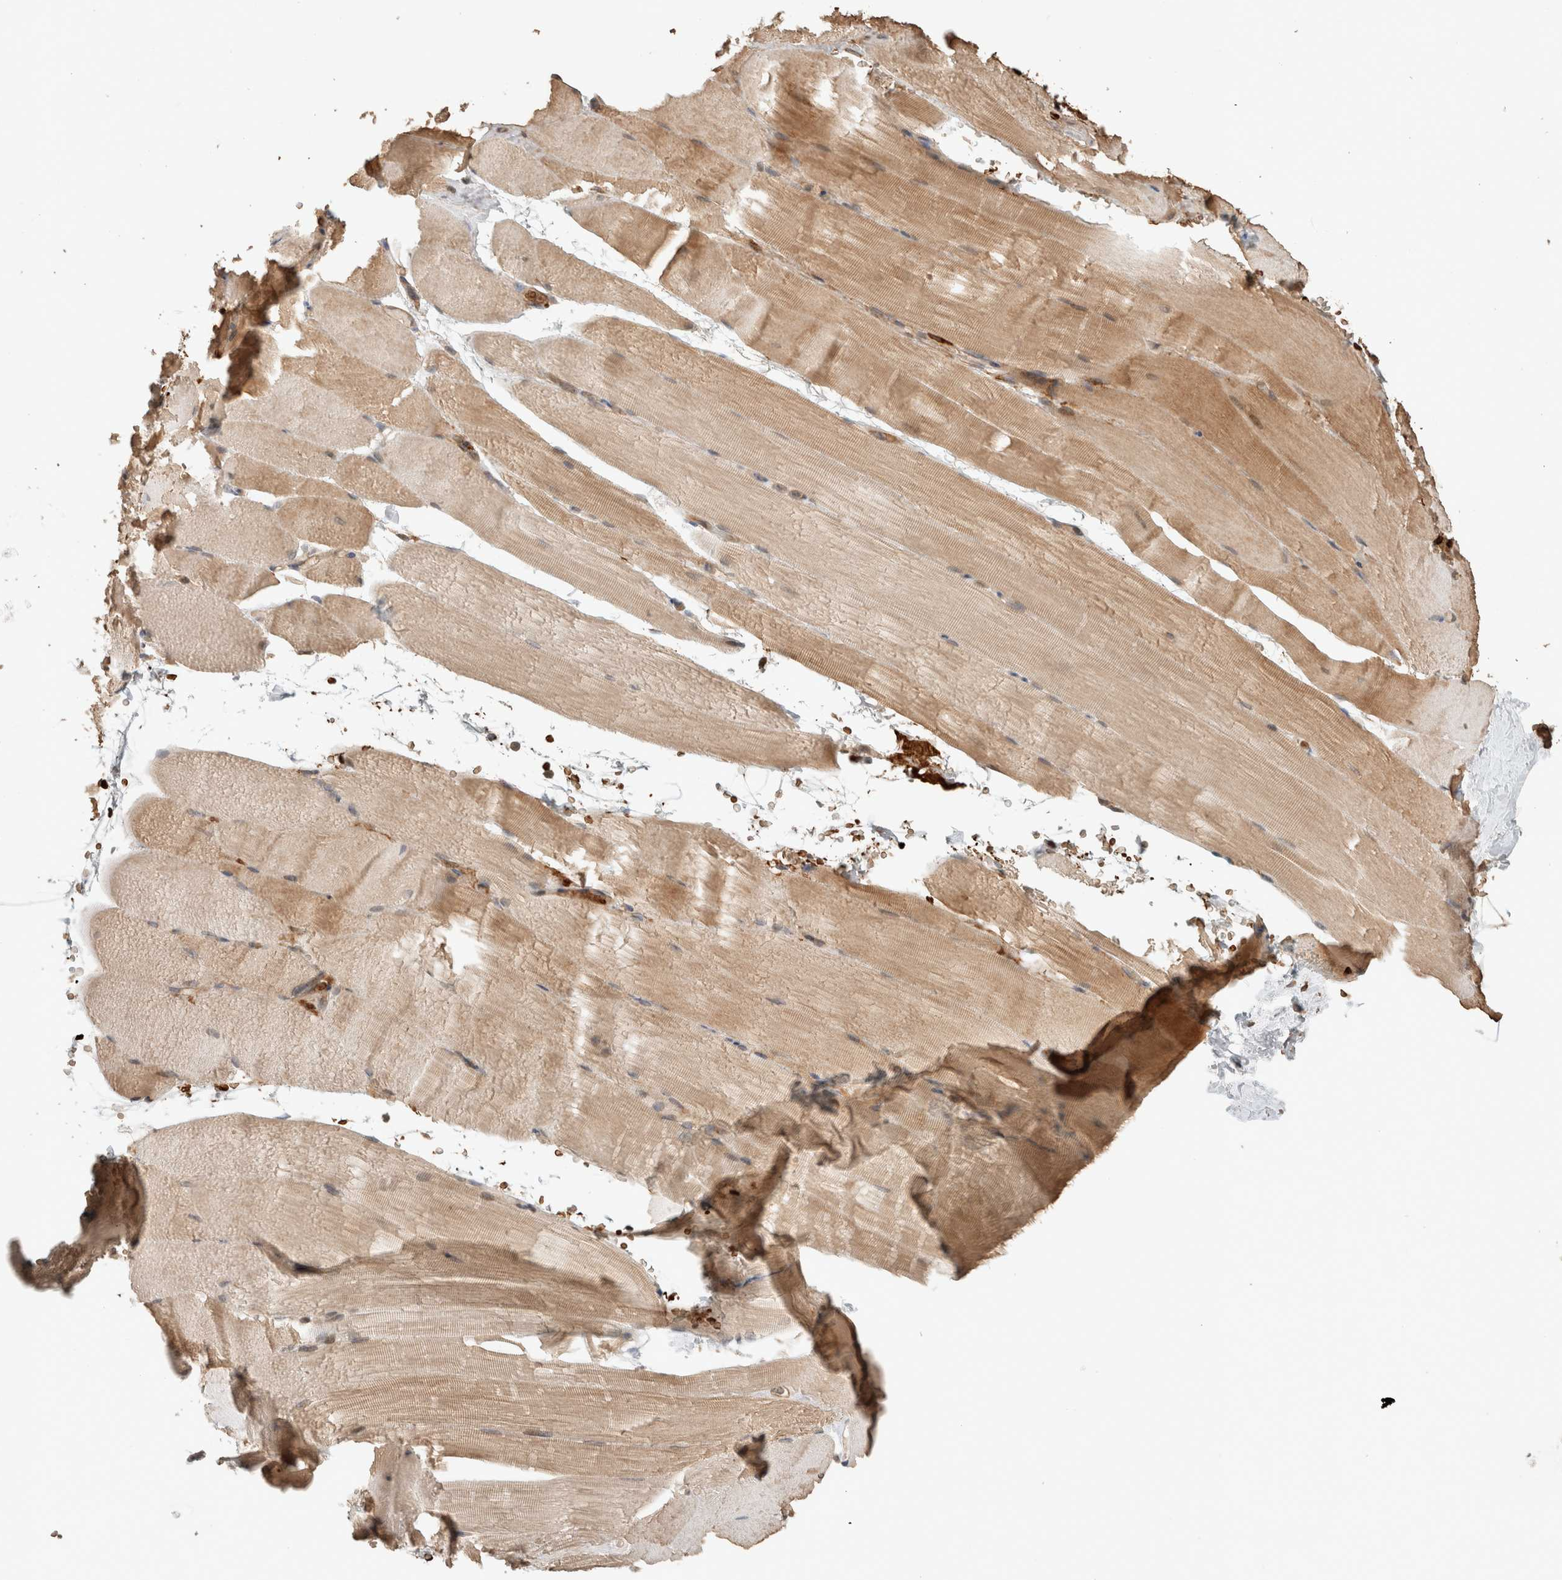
{"staining": {"intensity": "moderate", "quantity": ">75%", "location": "cytoplasmic/membranous"}, "tissue": "skeletal muscle", "cell_type": "Myocytes", "image_type": "normal", "snomed": [{"axis": "morphology", "description": "Normal tissue, NOS"}, {"axis": "topography", "description": "Skeletal muscle"}, {"axis": "topography", "description": "Parathyroid gland"}], "caption": "Normal skeletal muscle was stained to show a protein in brown. There is medium levels of moderate cytoplasmic/membranous positivity in about >75% of myocytes. Immunohistochemistry stains the protein in brown and the nuclei are stained blue.", "gene": "OTUD6B", "patient": {"sex": "female", "age": 37}}